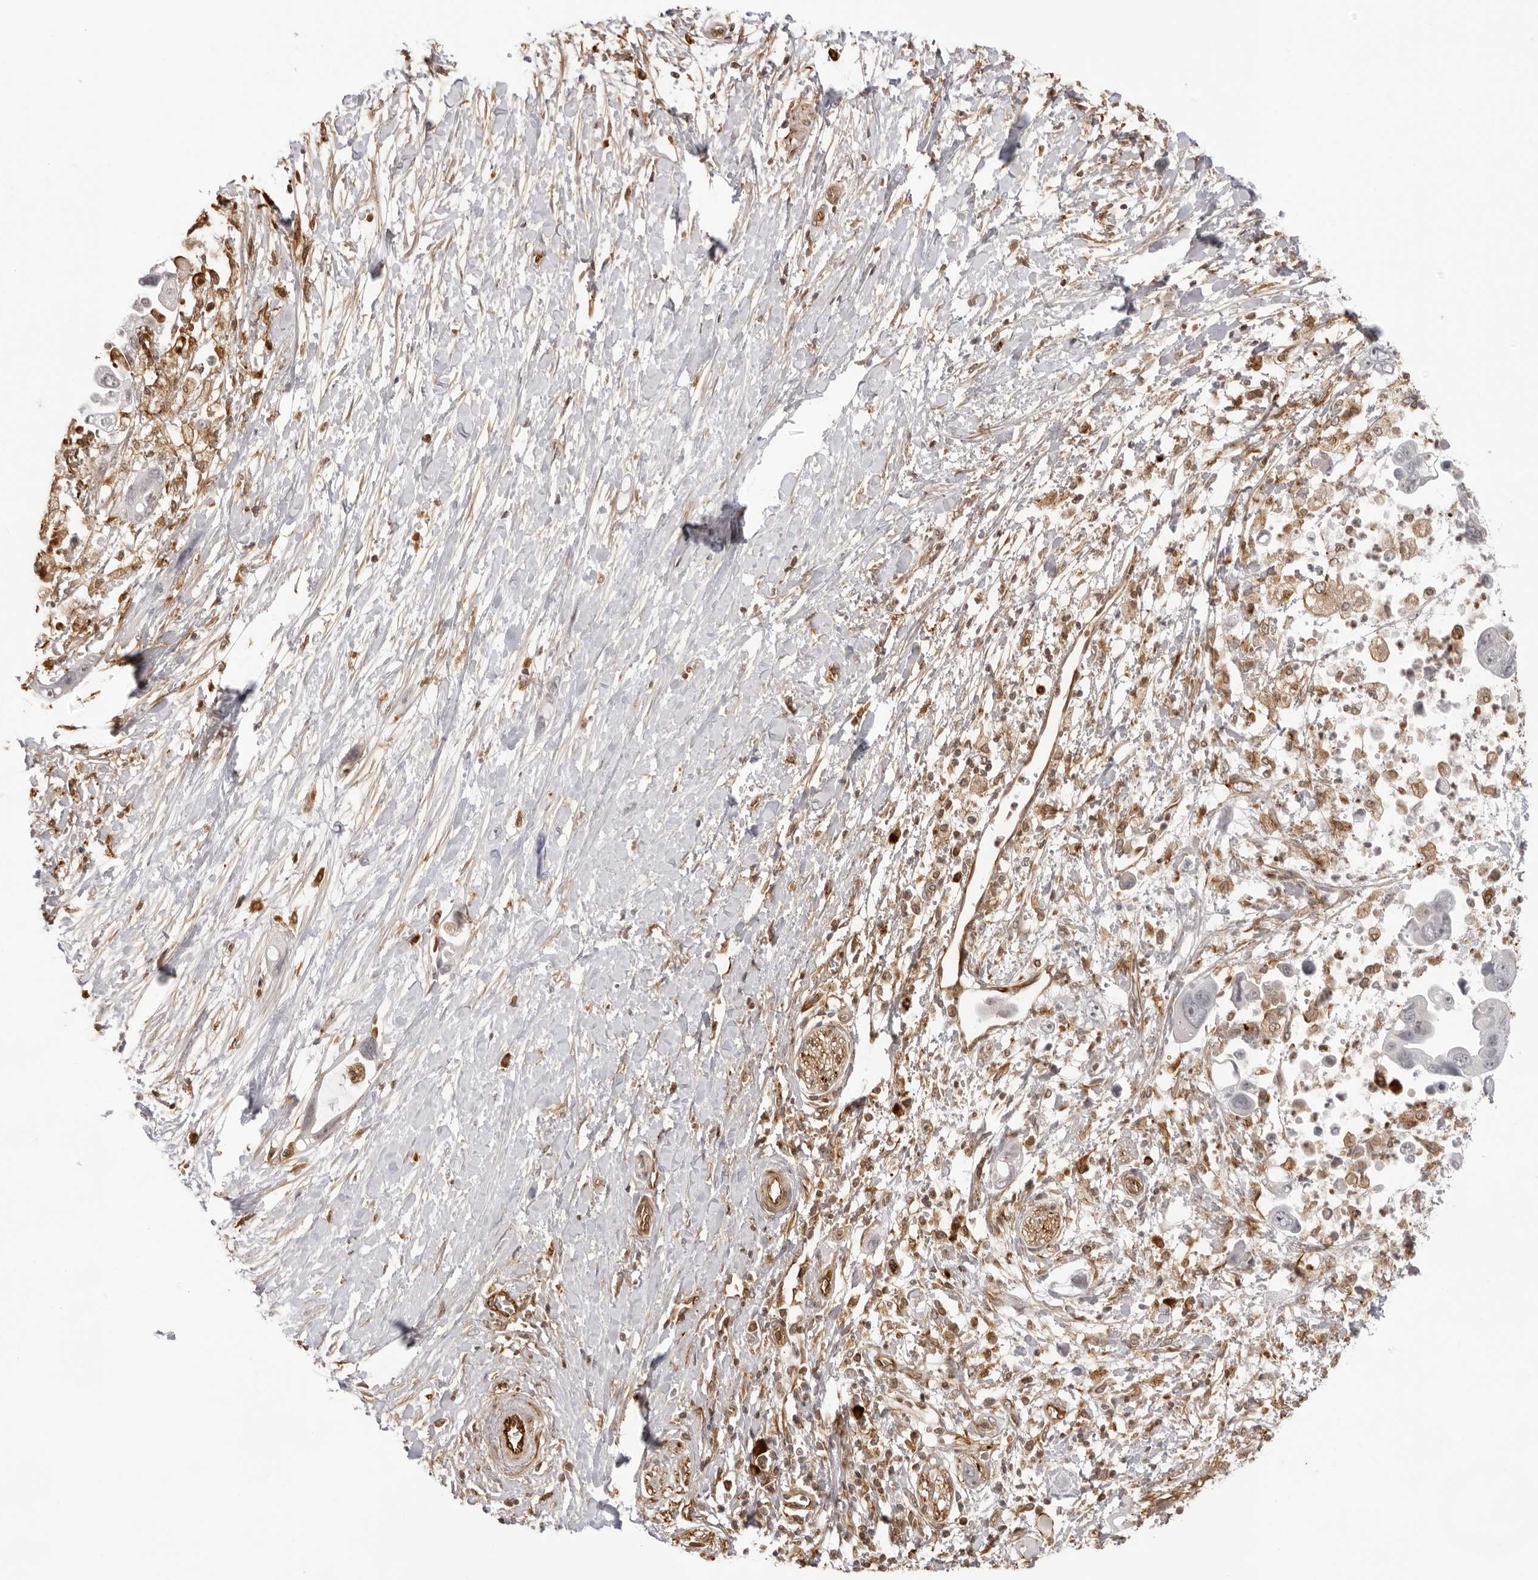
{"staining": {"intensity": "negative", "quantity": "none", "location": "none"}, "tissue": "pancreatic cancer", "cell_type": "Tumor cells", "image_type": "cancer", "snomed": [{"axis": "morphology", "description": "Adenocarcinoma, NOS"}, {"axis": "topography", "description": "Pancreas"}], "caption": "High magnification brightfield microscopy of pancreatic cancer (adenocarcinoma) stained with DAB (3,3'-diaminobenzidine) (brown) and counterstained with hematoxylin (blue): tumor cells show no significant expression.", "gene": "DYNLT5", "patient": {"sex": "female", "age": 72}}